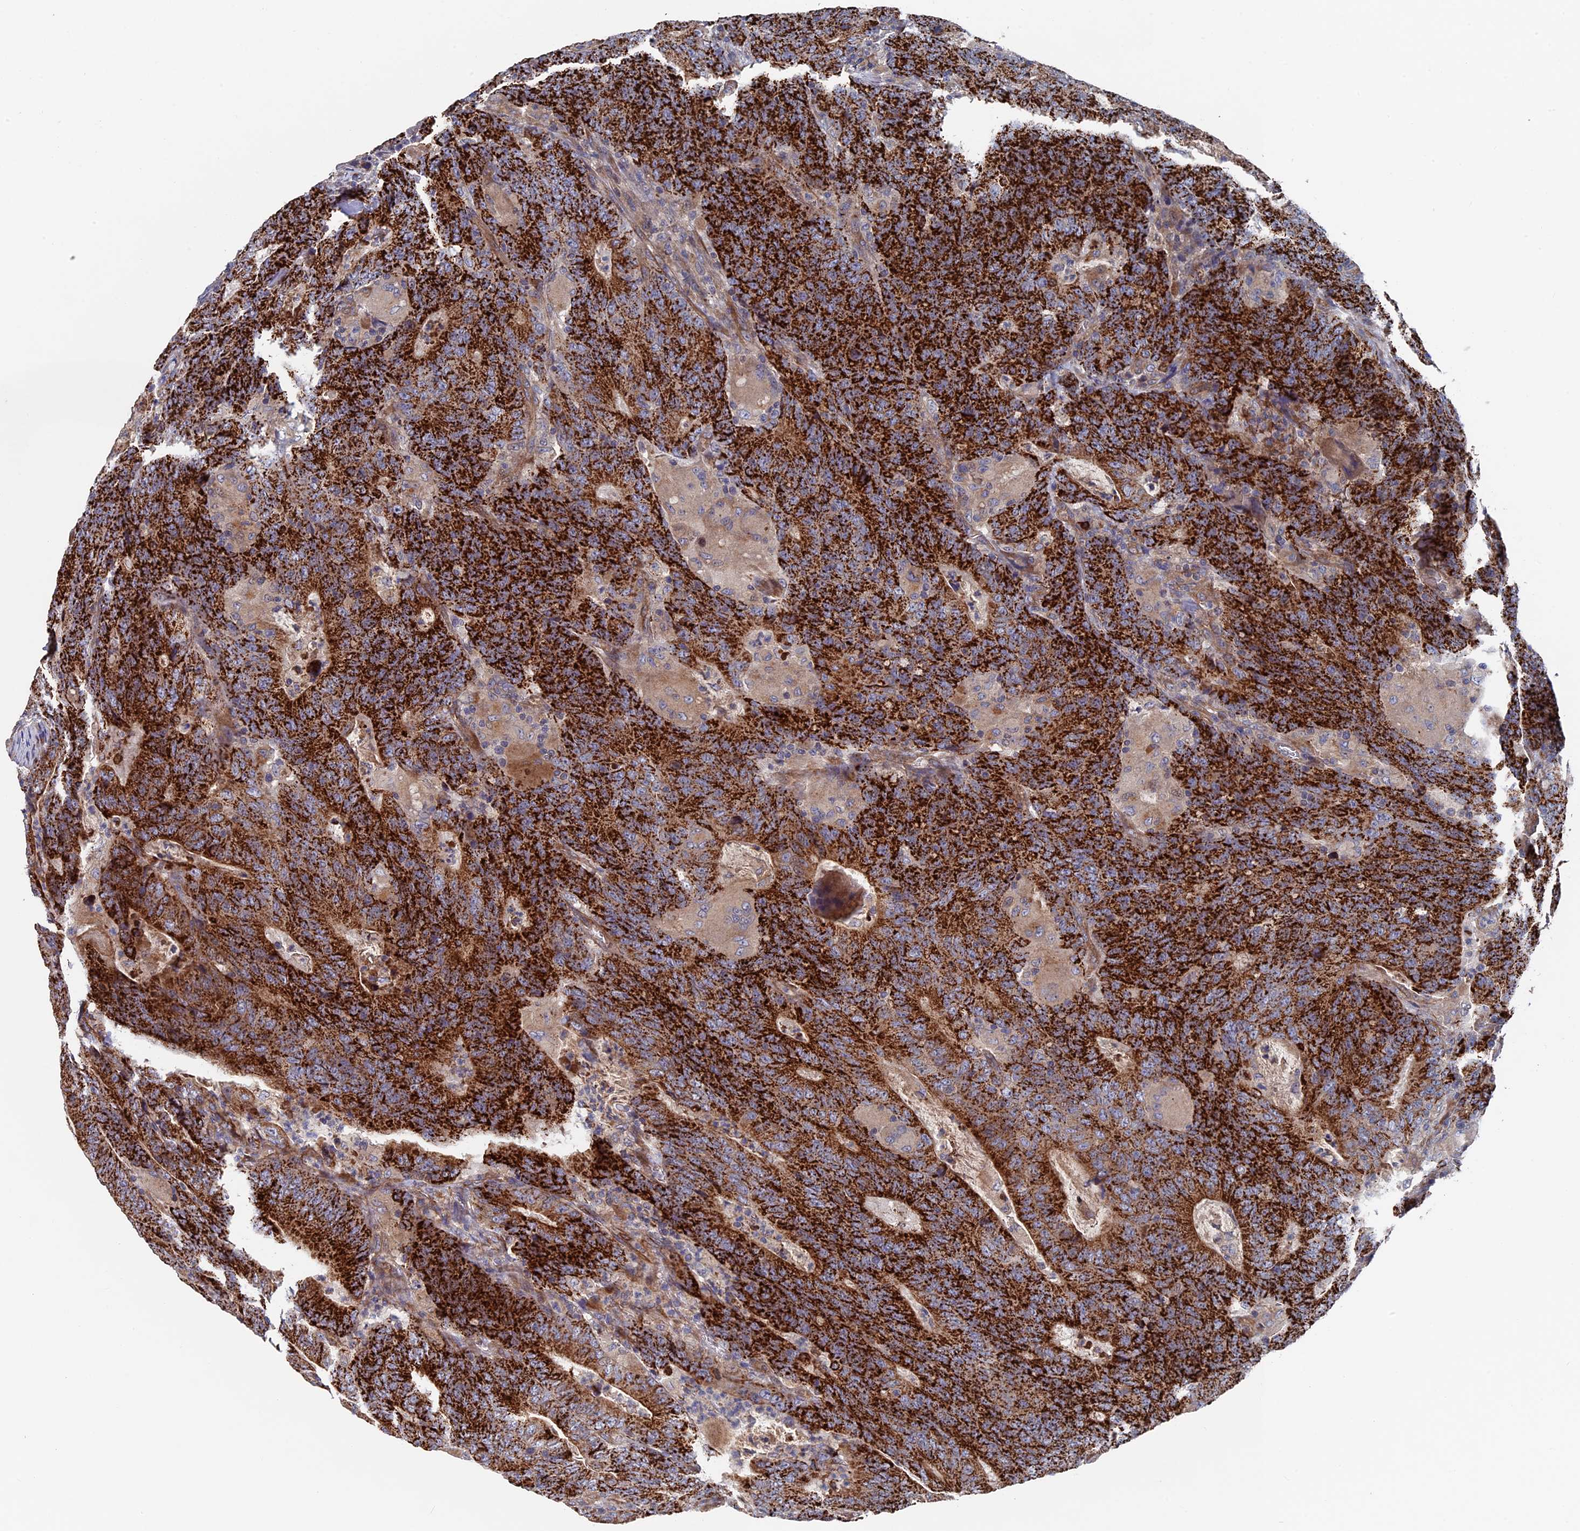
{"staining": {"intensity": "strong", "quantity": ">75%", "location": "cytoplasmic/membranous"}, "tissue": "colorectal cancer", "cell_type": "Tumor cells", "image_type": "cancer", "snomed": [{"axis": "morphology", "description": "Normal tissue, NOS"}, {"axis": "morphology", "description": "Adenocarcinoma, NOS"}, {"axis": "topography", "description": "Colon"}], "caption": "An immunohistochemistry (IHC) image of tumor tissue is shown. Protein staining in brown shows strong cytoplasmic/membranous positivity in colorectal adenocarcinoma within tumor cells.", "gene": "RPUSD1", "patient": {"sex": "female", "age": 75}}